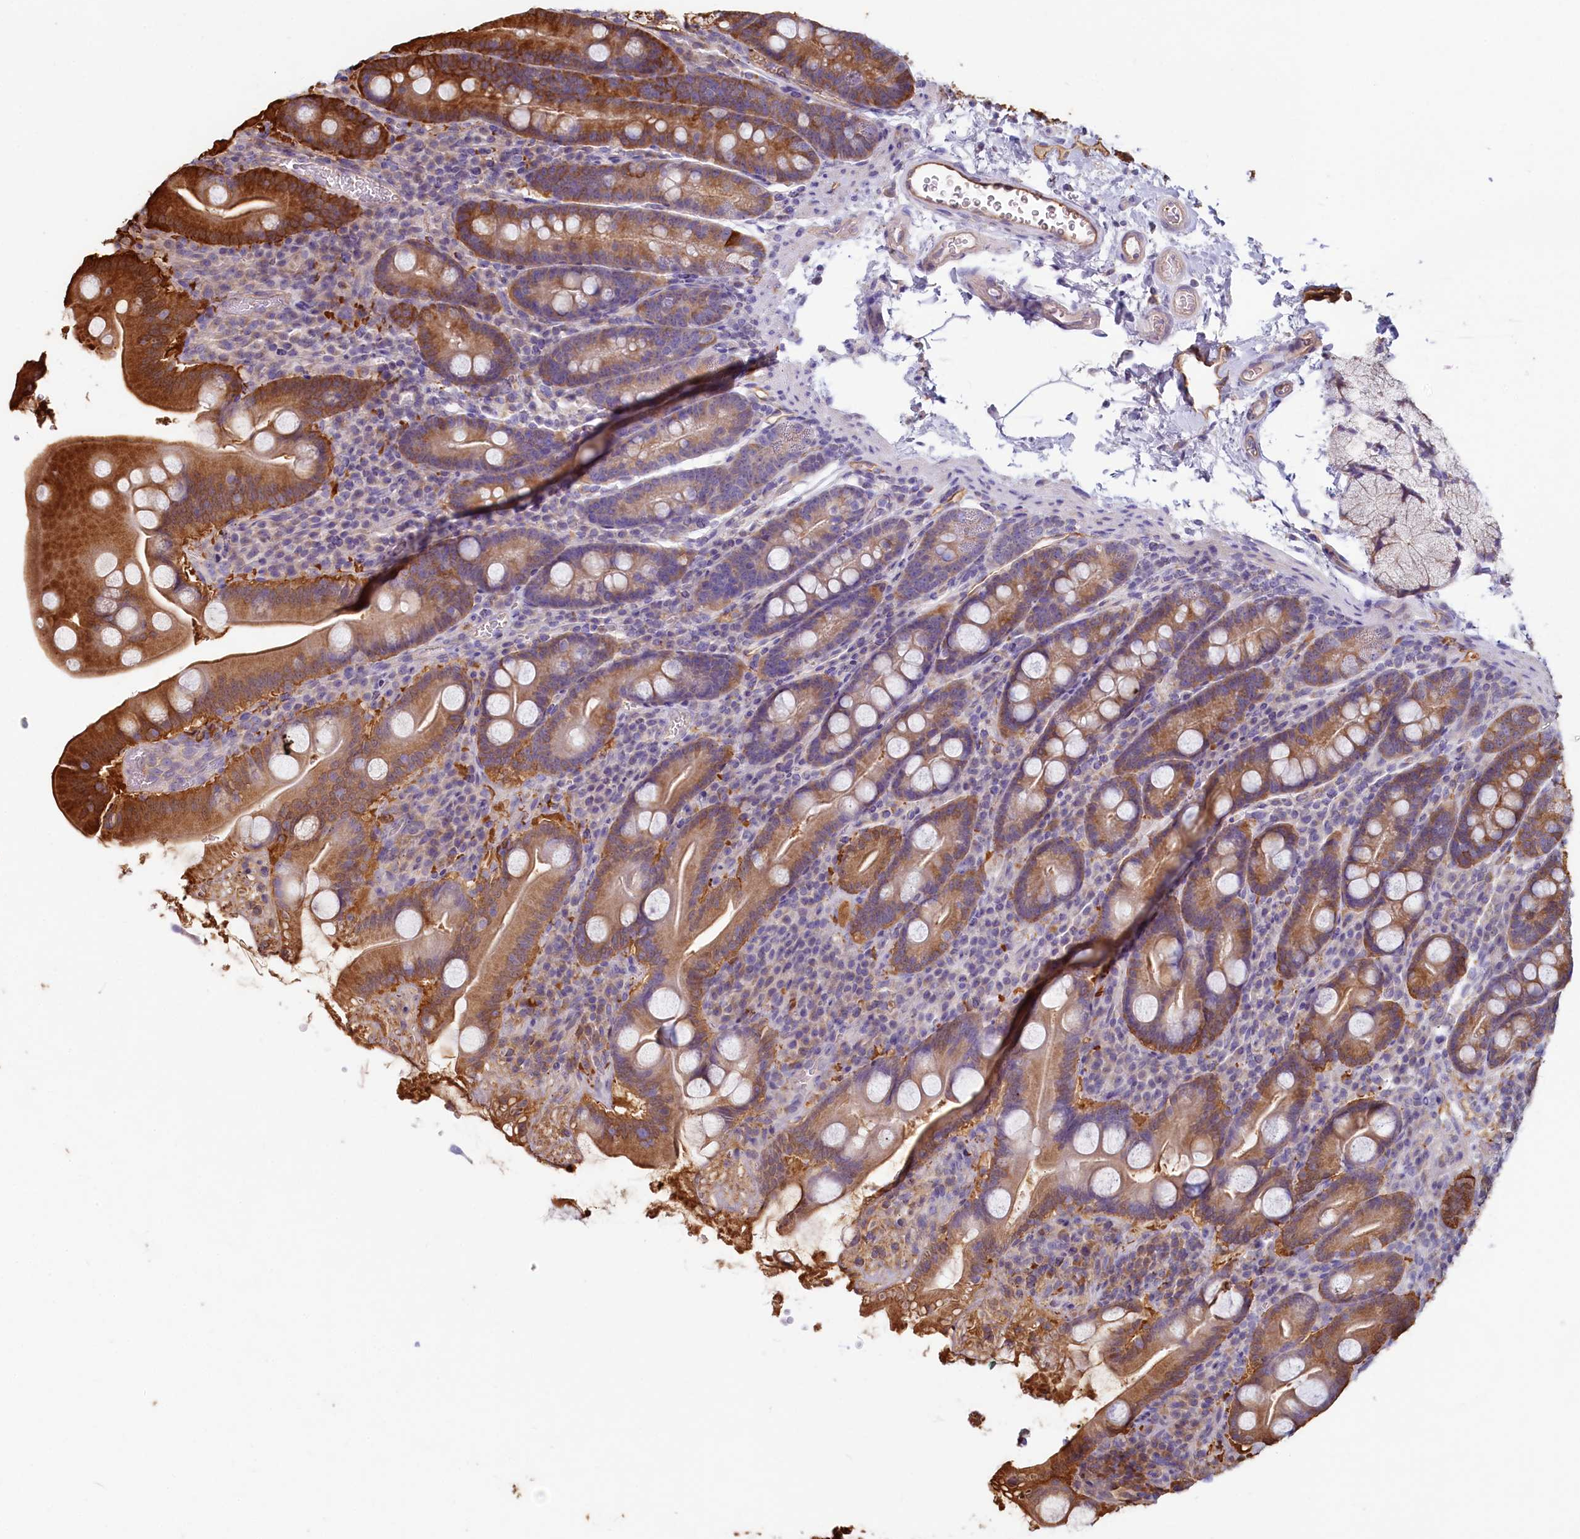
{"staining": {"intensity": "moderate", "quantity": ">75%", "location": "cytoplasmic/membranous"}, "tissue": "duodenum", "cell_type": "Glandular cells", "image_type": "normal", "snomed": [{"axis": "morphology", "description": "Normal tissue, NOS"}, {"axis": "topography", "description": "Duodenum"}], "caption": "High-power microscopy captured an immunohistochemistry image of benign duodenum, revealing moderate cytoplasmic/membranous positivity in about >75% of glandular cells.", "gene": "LMOD3", "patient": {"sex": "male", "age": 35}}